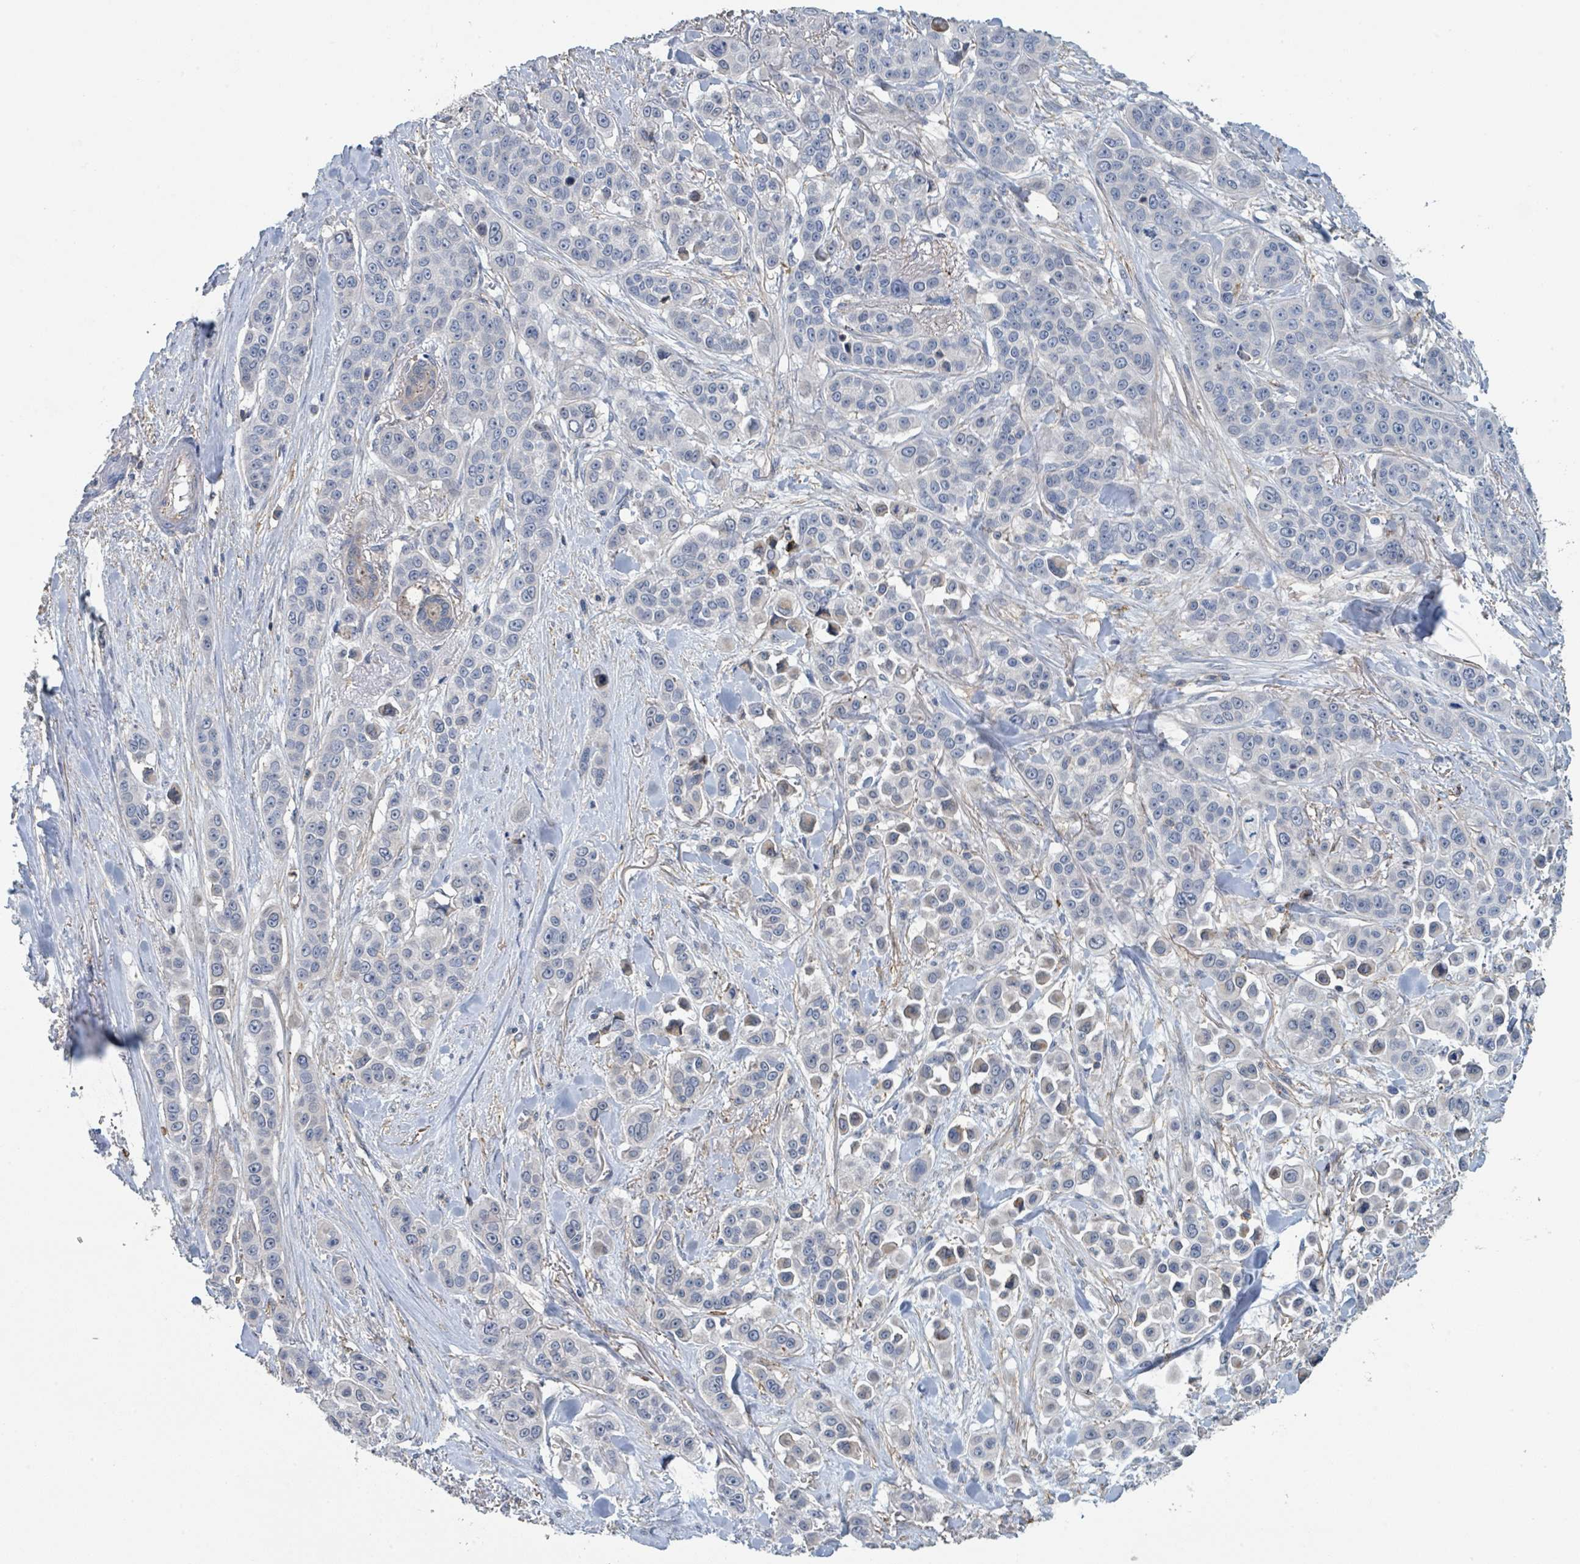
{"staining": {"intensity": "negative", "quantity": "none", "location": "none"}, "tissue": "skin cancer", "cell_type": "Tumor cells", "image_type": "cancer", "snomed": [{"axis": "morphology", "description": "Squamous cell carcinoma, NOS"}, {"axis": "topography", "description": "Skin"}], "caption": "A photomicrograph of skin cancer (squamous cell carcinoma) stained for a protein reveals no brown staining in tumor cells.", "gene": "LRRC42", "patient": {"sex": "male", "age": 67}}